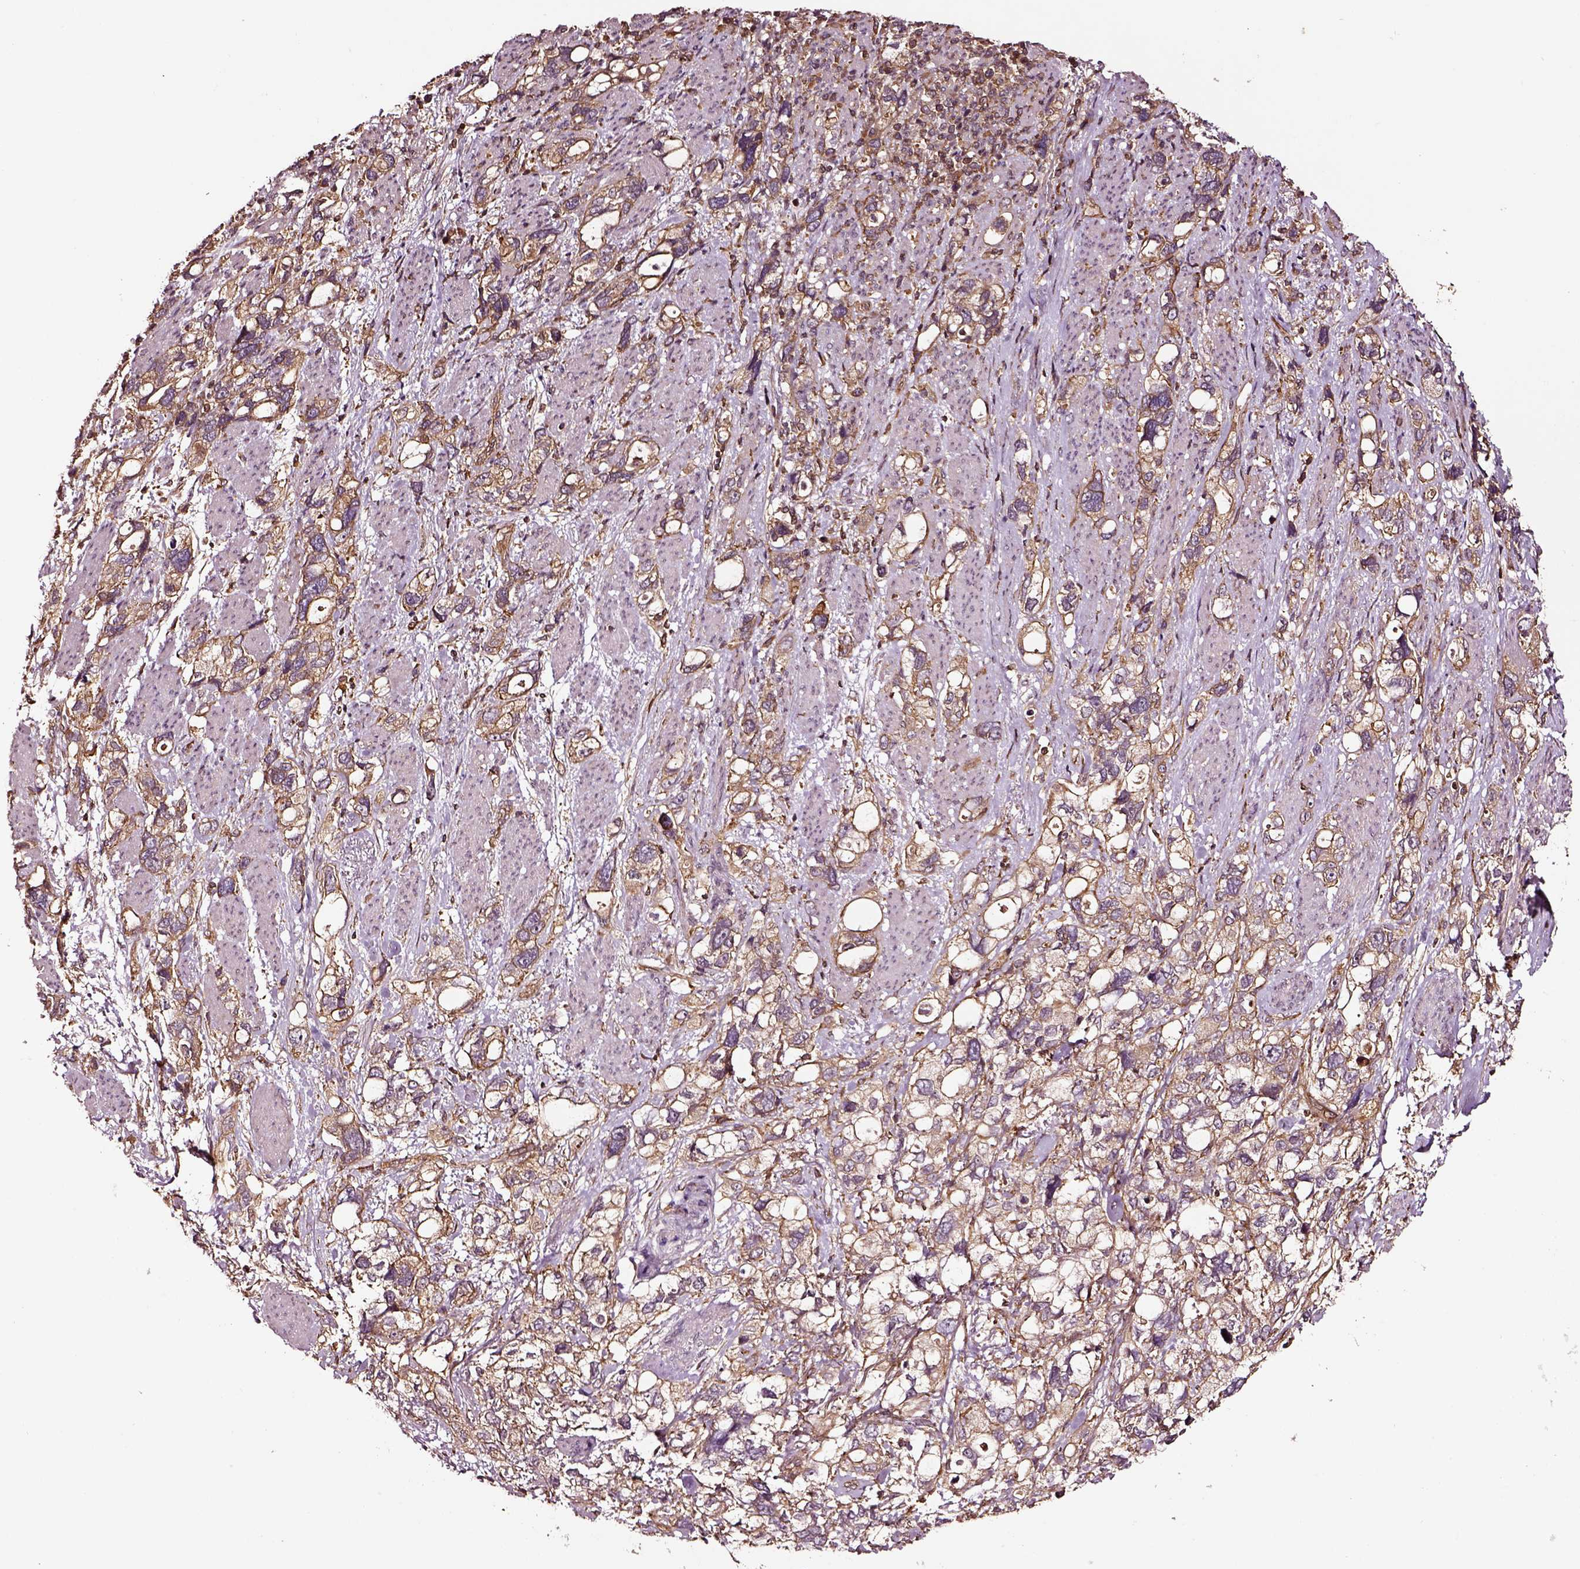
{"staining": {"intensity": "moderate", "quantity": ">75%", "location": "cytoplasmic/membranous"}, "tissue": "stomach cancer", "cell_type": "Tumor cells", "image_type": "cancer", "snomed": [{"axis": "morphology", "description": "Adenocarcinoma, NOS"}, {"axis": "topography", "description": "Stomach, upper"}], "caption": "A medium amount of moderate cytoplasmic/membranous positivity is present in about >75% of tumor cells in stomach cancer (adenocarcinoma) tissue.", "gene": "RASSF5", "patient": {"sex": "female", "age": 81}}